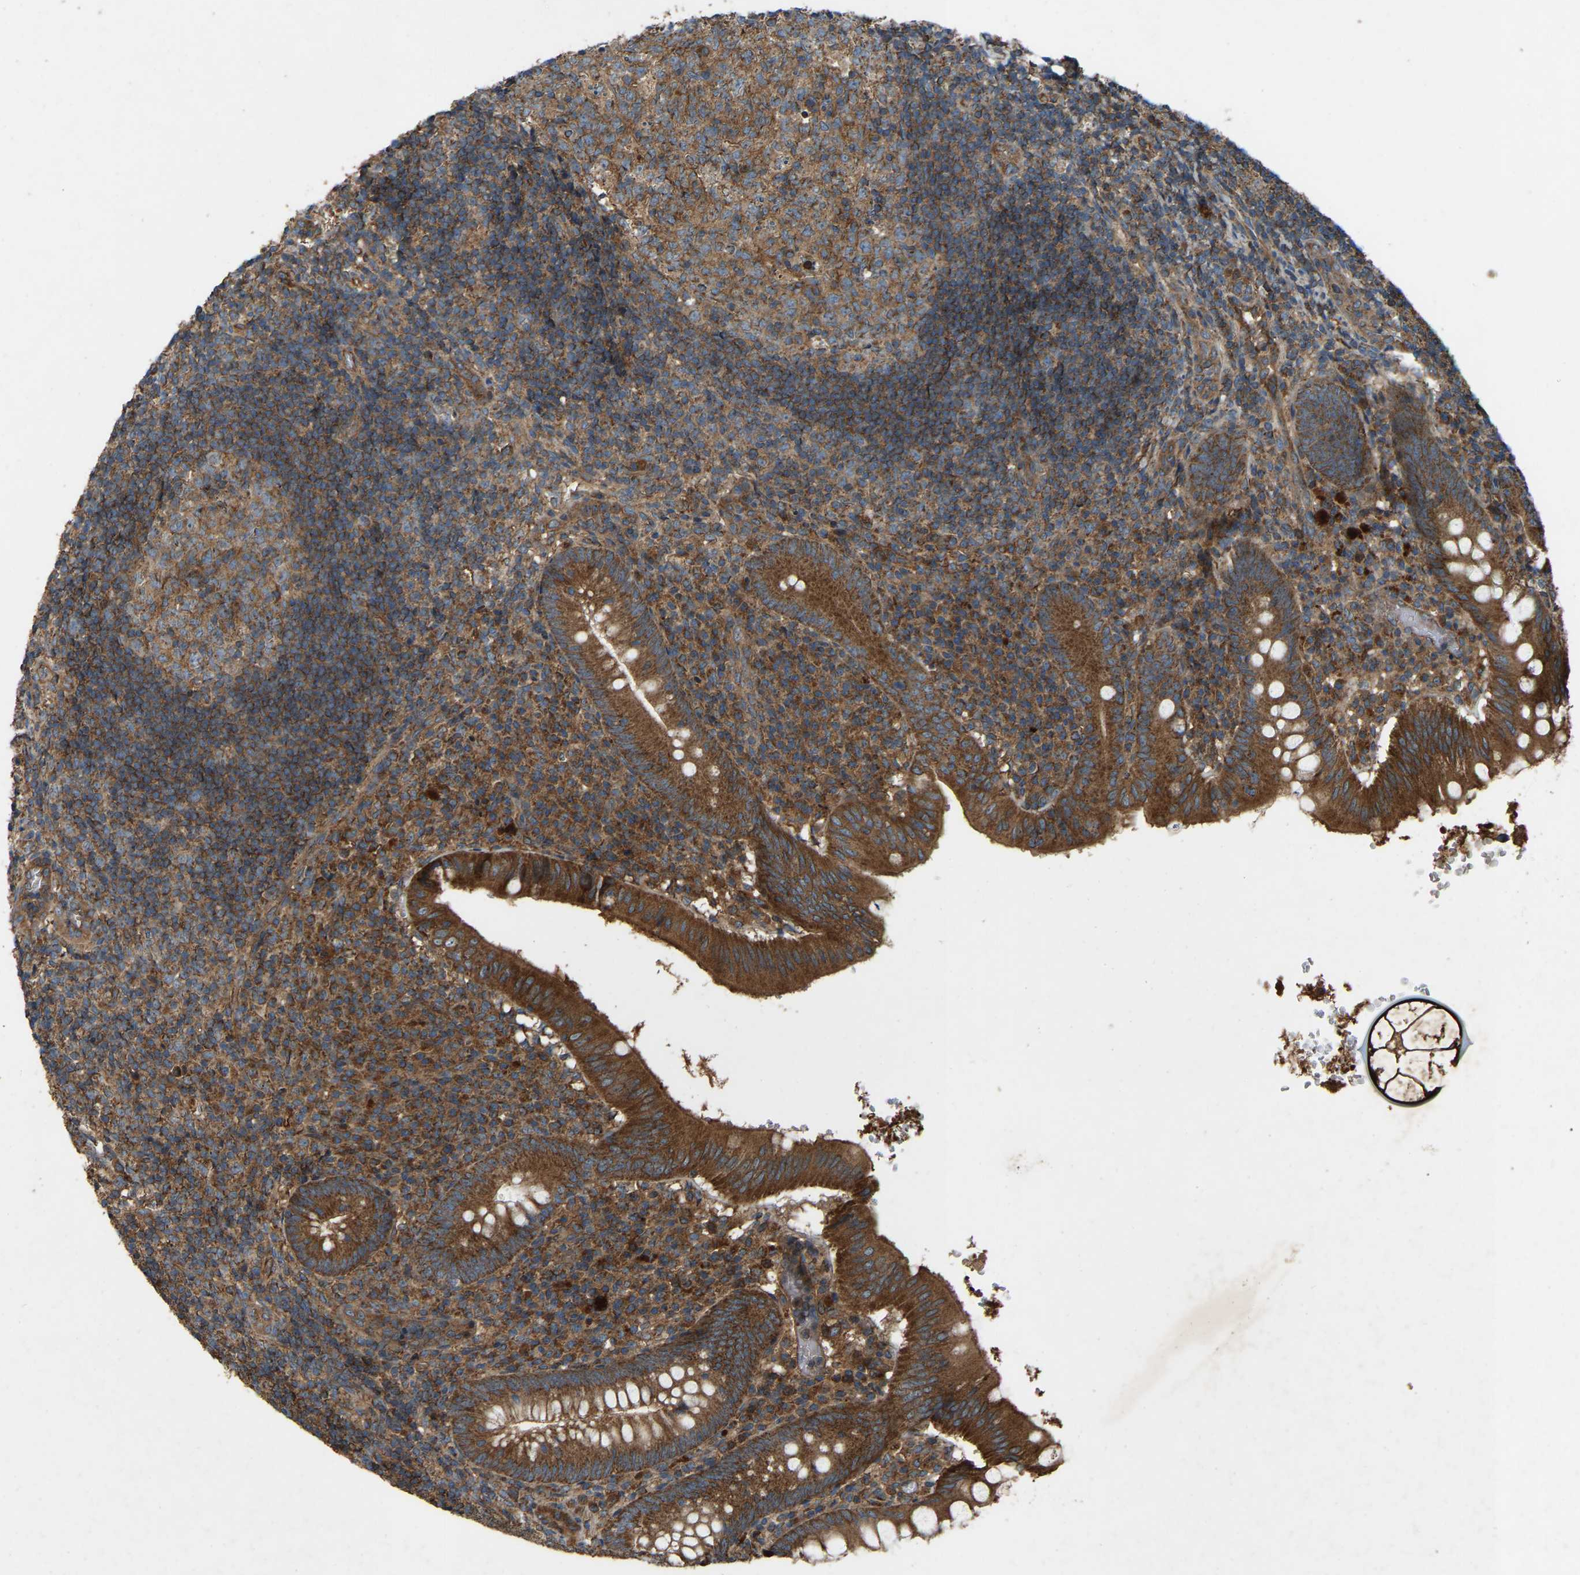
{"staining": {"intensity": "strong", "quantity": ">75%", "location": "cytoplasmic/membranous"}, "tissue": "appendix", "cell_type": "Glandular cells", "image_type": "normal", "snomed": [{"axis": "morphology", "description": "Normal tissue, NOS"}, {"axis": "topography", "description": "Appendix"}], "caption": "Benign appendix displays strong cytoplasmic/membranous positivity in about >75% of glandular cells, visualized by immunohistochemistry. (Brightfield microscopy of DAB IHC at high magnification).", "gene": "SAMD9L", "patient": {"sex": "male", "age": 8}}